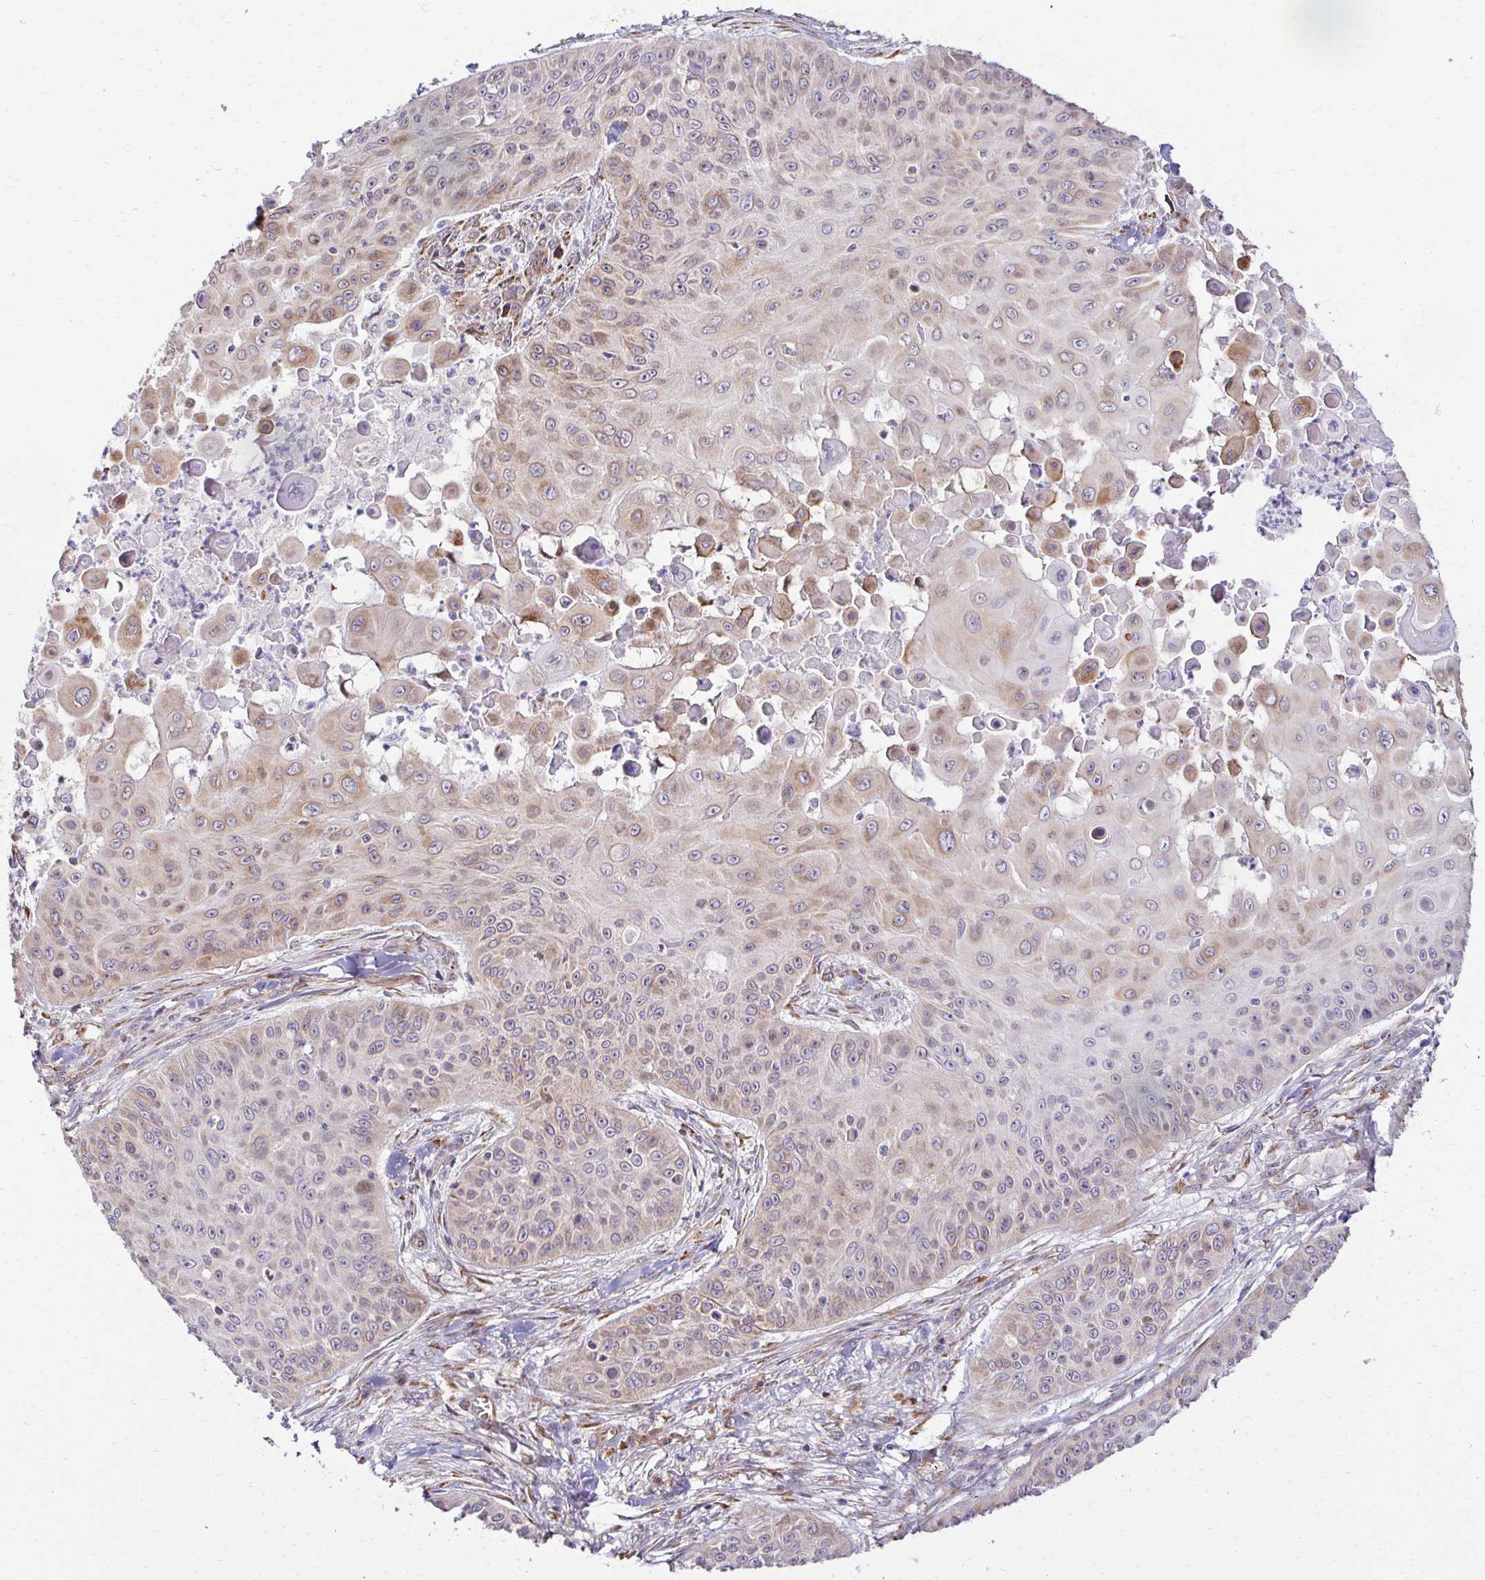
{"staining": {"intensity": "weak", "quantity": "25%-75%", "location": "cytoplasmic/membranous"}, "tissue": "skin cancer", "cell_type": "Tumor cells", "image_type": "cancer", "snomed": [{"axis": "morphology", "description": "Squamous cell carcinoma, NOS"}, {"axis": "topography", "description": "Skin"}], "caption": "The photomicrograph shows staining of squamous cell carcinoma (skin), revealing weak cytoplasmic/membranous protein positivity (brown color) within tumor cells.", "gene": "HPS1", "patient": {"sex": "male", "age": 82}}